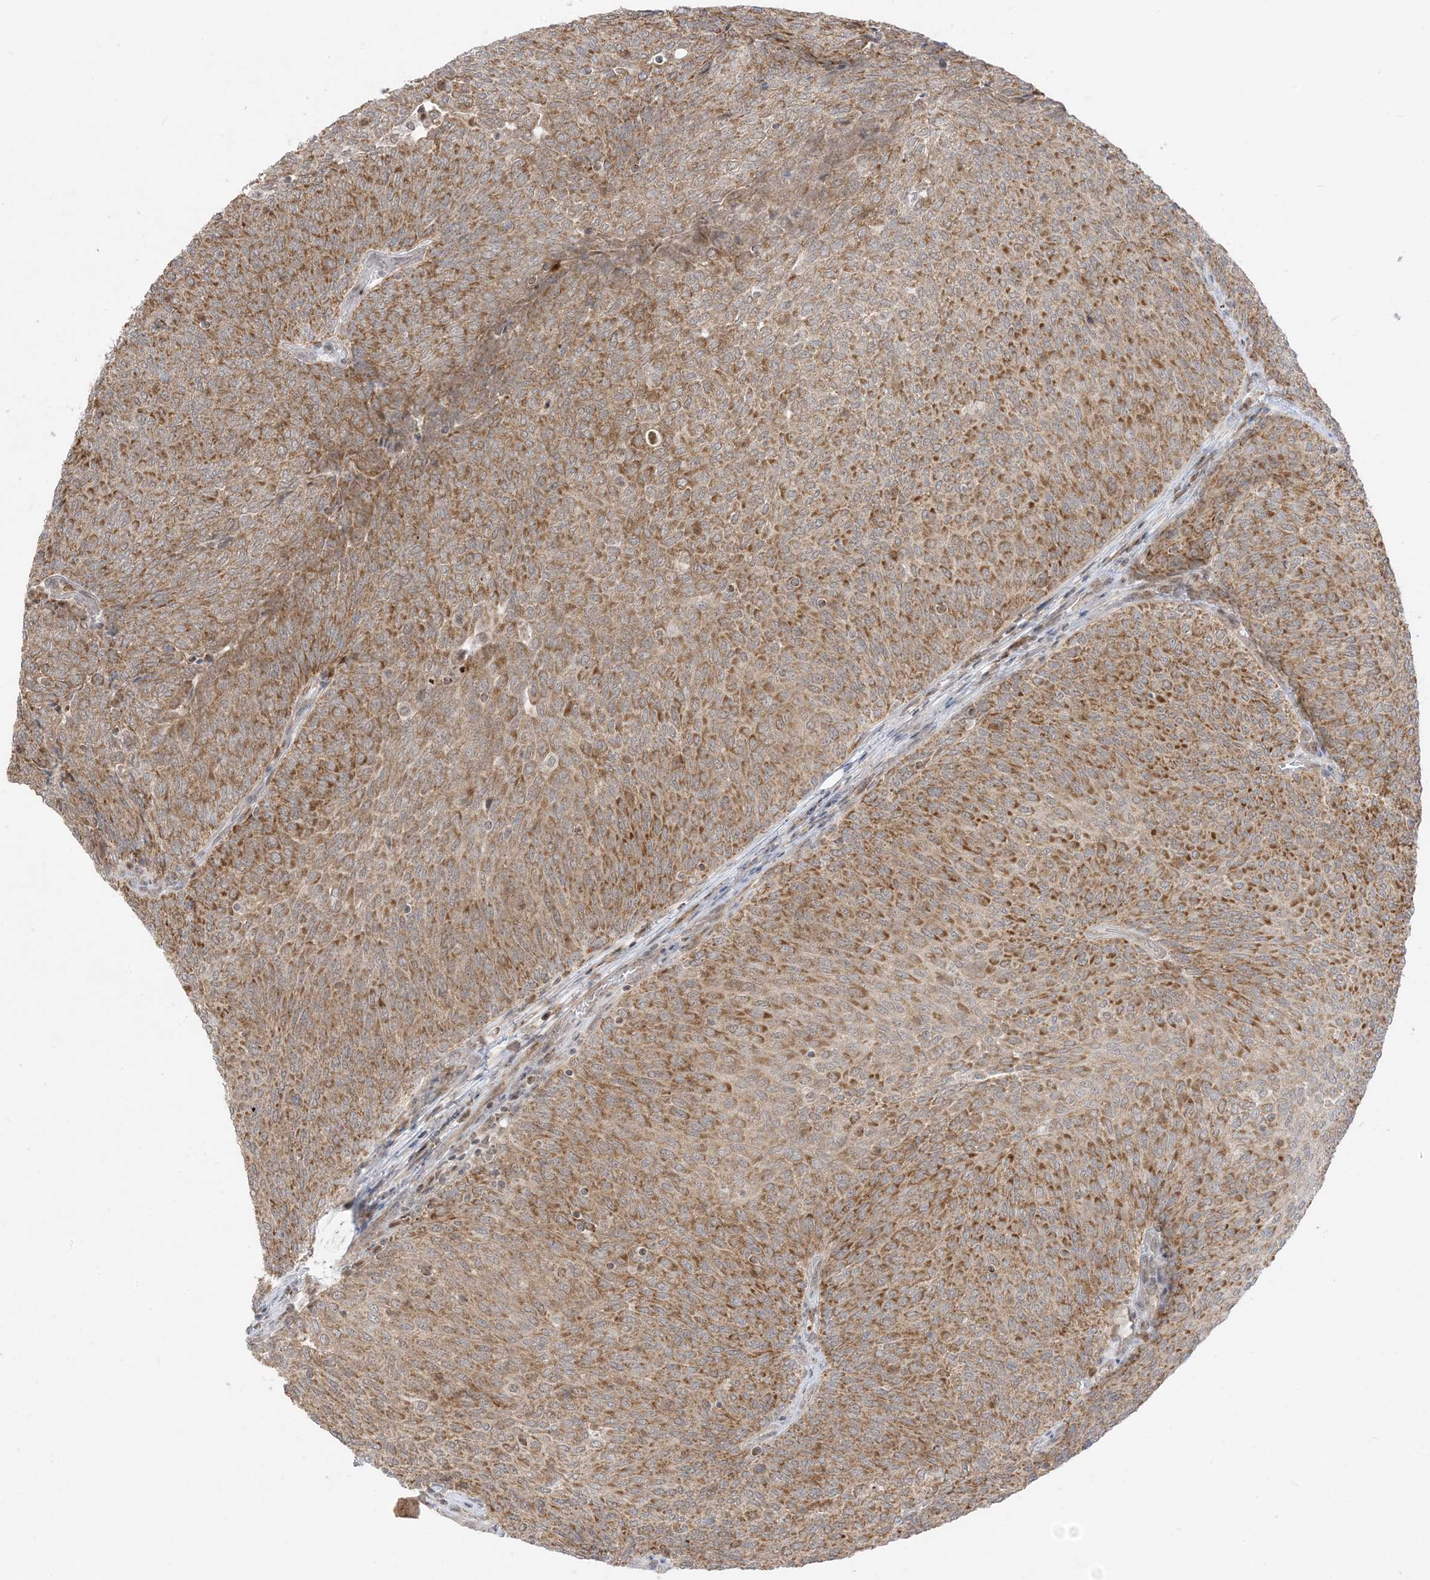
{"staining": {"intensity": "moderate", "quantity": ">75%", "location": "cytoplasmic/membranous"}, "tissue": "urothelial cancer", "cell_type": "Tumor cells", "image_type": "cancer", "snomed": [{"axis": "morphology", "description": "Urothelial carcinoma, Low grade"}, {"axis": "topography", "description": "Urinary bladder"}], "caption": "Human urothelial cancer stained with a protein marker shows moderate staining in tumor cells.", "gene": "KANSL3", "patient": {"sex": "female", "age": 79}}